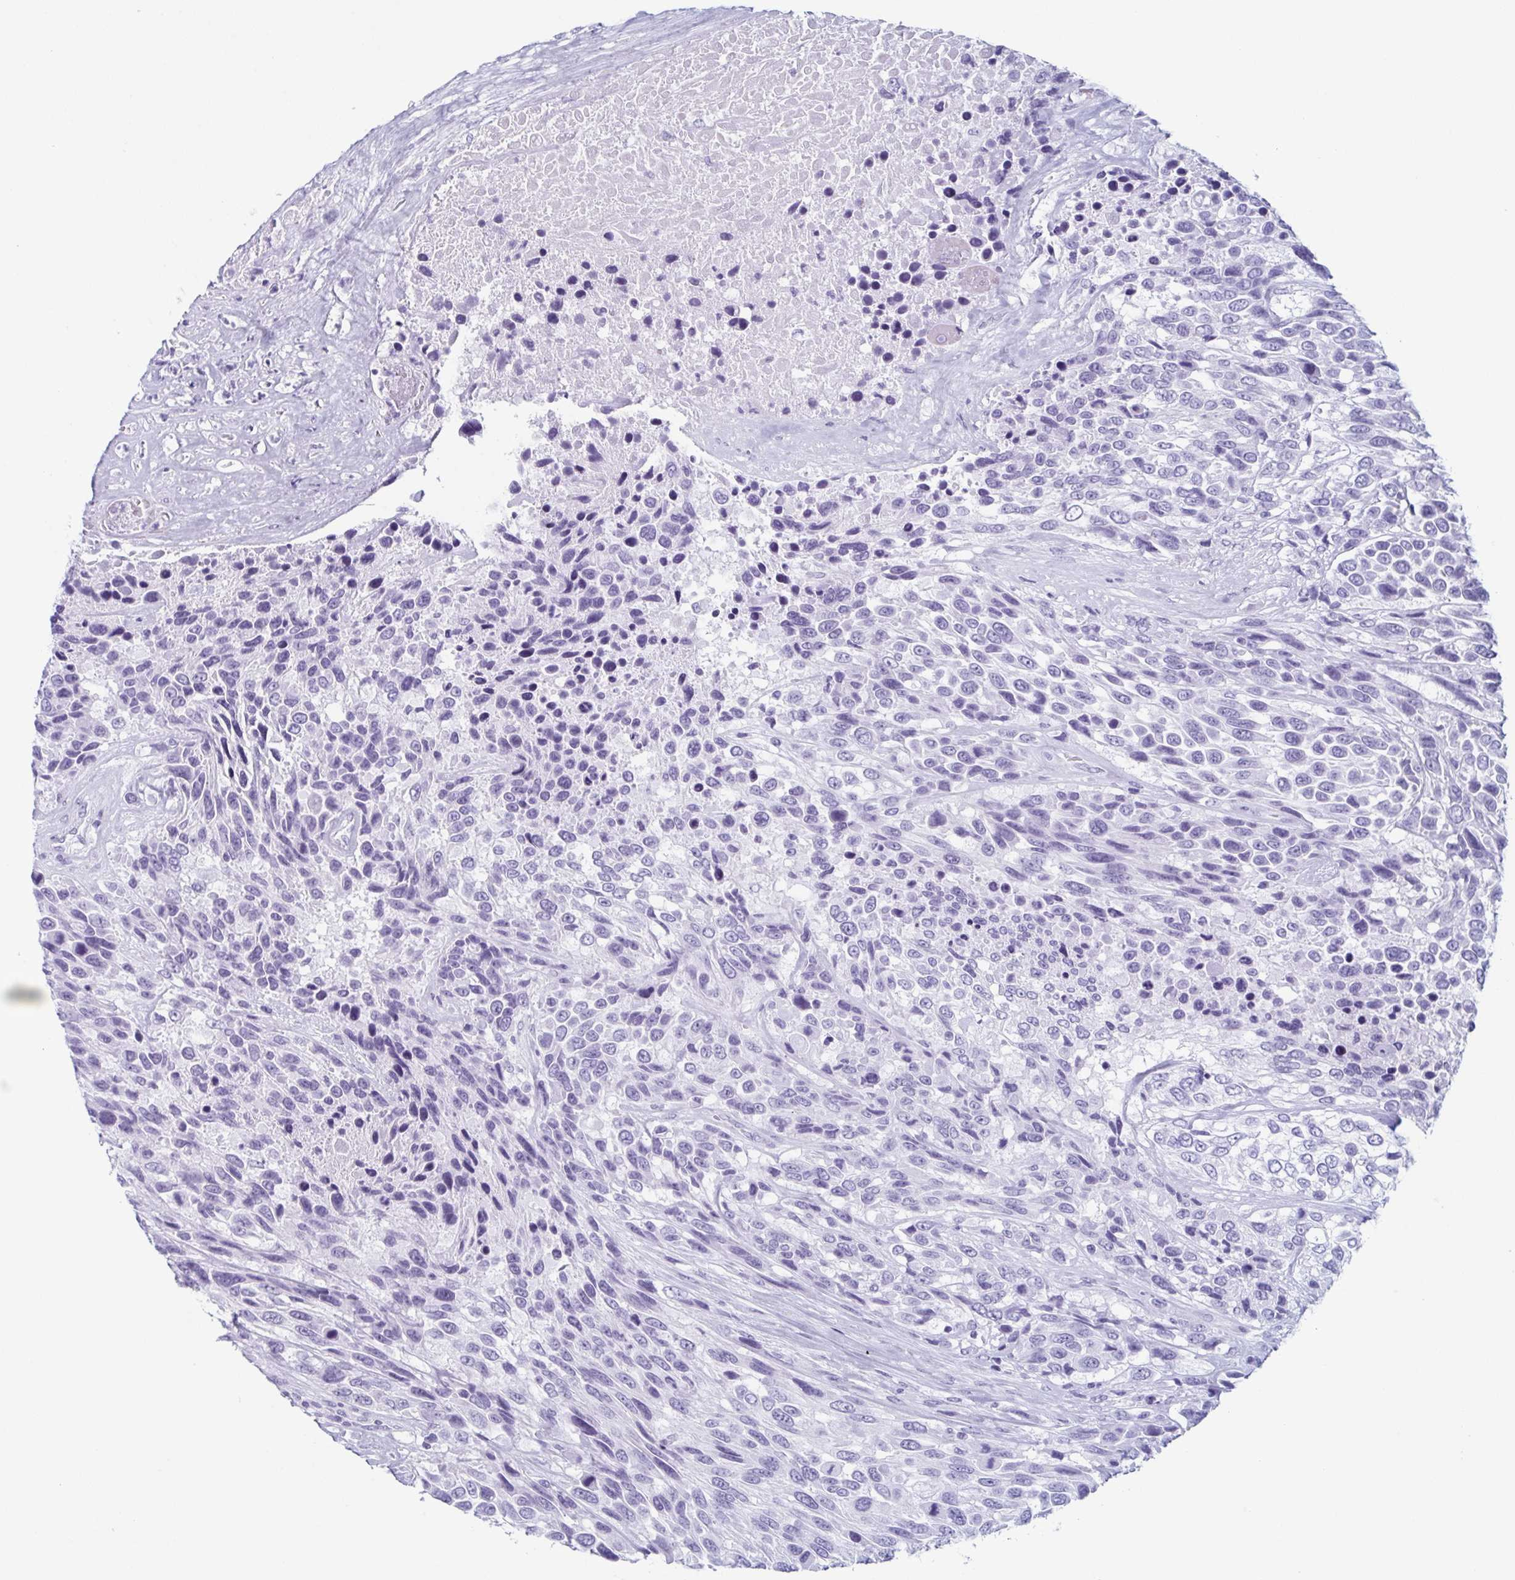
{"staining": {"intensity": "negative", "quantity": "none", "location": "none"}, "tissue": "urothelial cancer", "cell_type": "Tumor cells", "image_type": "cancer", "snomed": [{"axis": "morphology", "description": "Urothelial carcinoma, High grade"}, {"axis": "topography", "description": "Urinary bladder"}], "caption": "DAB (3,3'-diaminobenzidine) immunohistochemical staining of human urothelial cancer exhibits no significant expression in tumor cells. (DAB immunohistochemistry, high magnification).", "gene": "ENKUR", "patient": {"sex": "female", "age": 70}}